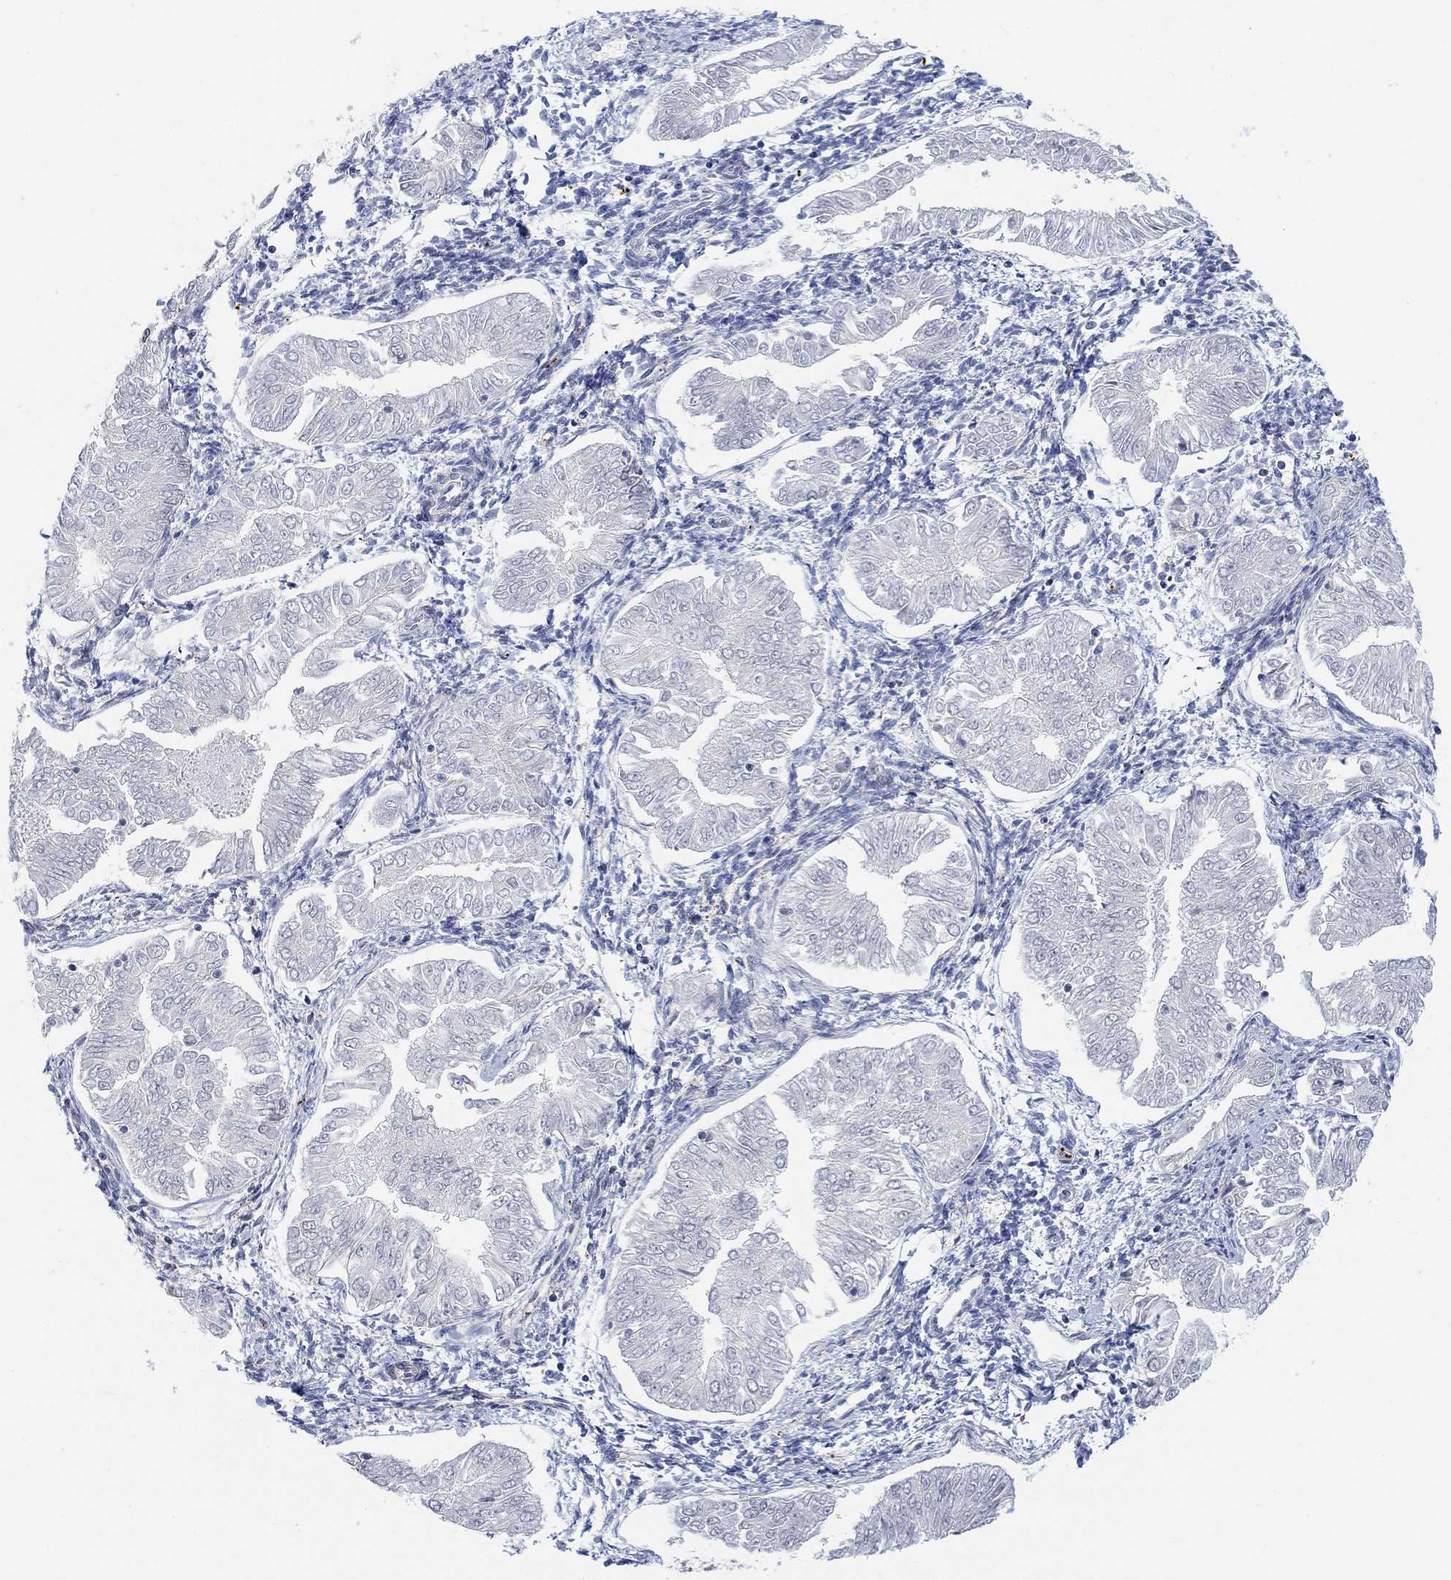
{"staining": {"intensity": "negative", "quantity": "none", "location": "none"}, "tissue": "endometrial cancer", "cell_type": "Tumor cells", "image_type": "cancer", "snomed": [{"axis": "morphology", "description": "Adenocarcinoma, NOS"}, {"axis": "topography", "description": "Endometrium"}], "caption": "Immunohistochemistry micrograph of endometrial adenocarcinoma stained for a protein (brown), which demonstrates no positivity in tumor cells.", "gene": "PWWP2B", "patient": {"sex": "female", "age": 53}}